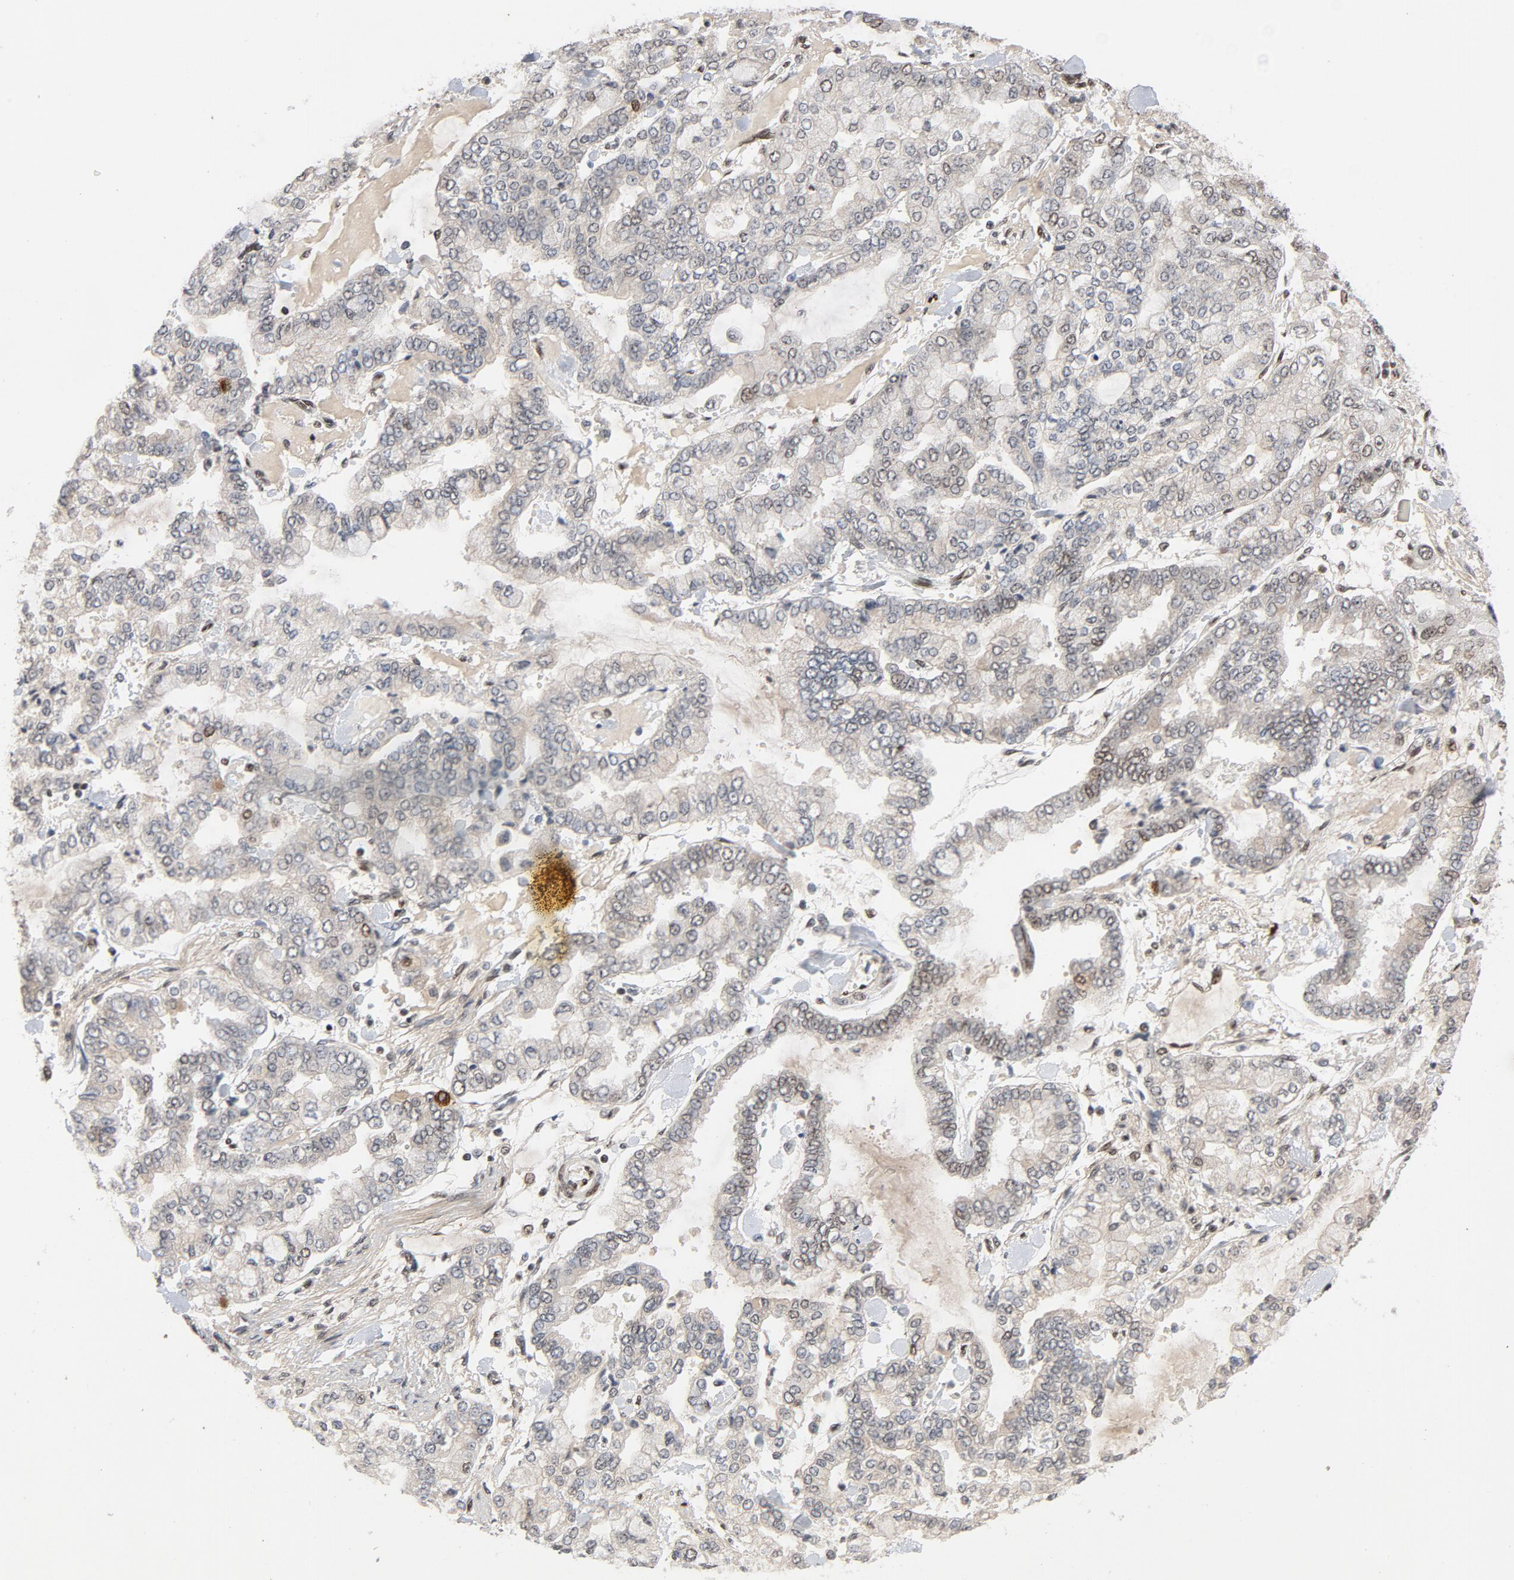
{"staining": {"intensity": "weak", "quantity": "<25%", "location": "nuclear"}, "tissue": "stomach cancer", "cell_type": "Tumor cells", "image_type": "cancer", "snomed": [{"axis": "morphology", "description": "Normal tissue, NOS"}, {"axis": "morphology", "description": "Adenocarcinoma, NOS"}, {"axis": "topography", "description": "Stomach, upper"}, {"axis": "topography", "description": "Stomach"}], "caption": "This is a histopathology image of immunohistochemistry (IHC) staining of stomach adenocarcinoma, which shows no expression in tumor cells.", "gene": "SMARCD1", "patient": {"sex": "male", "age": 76}}